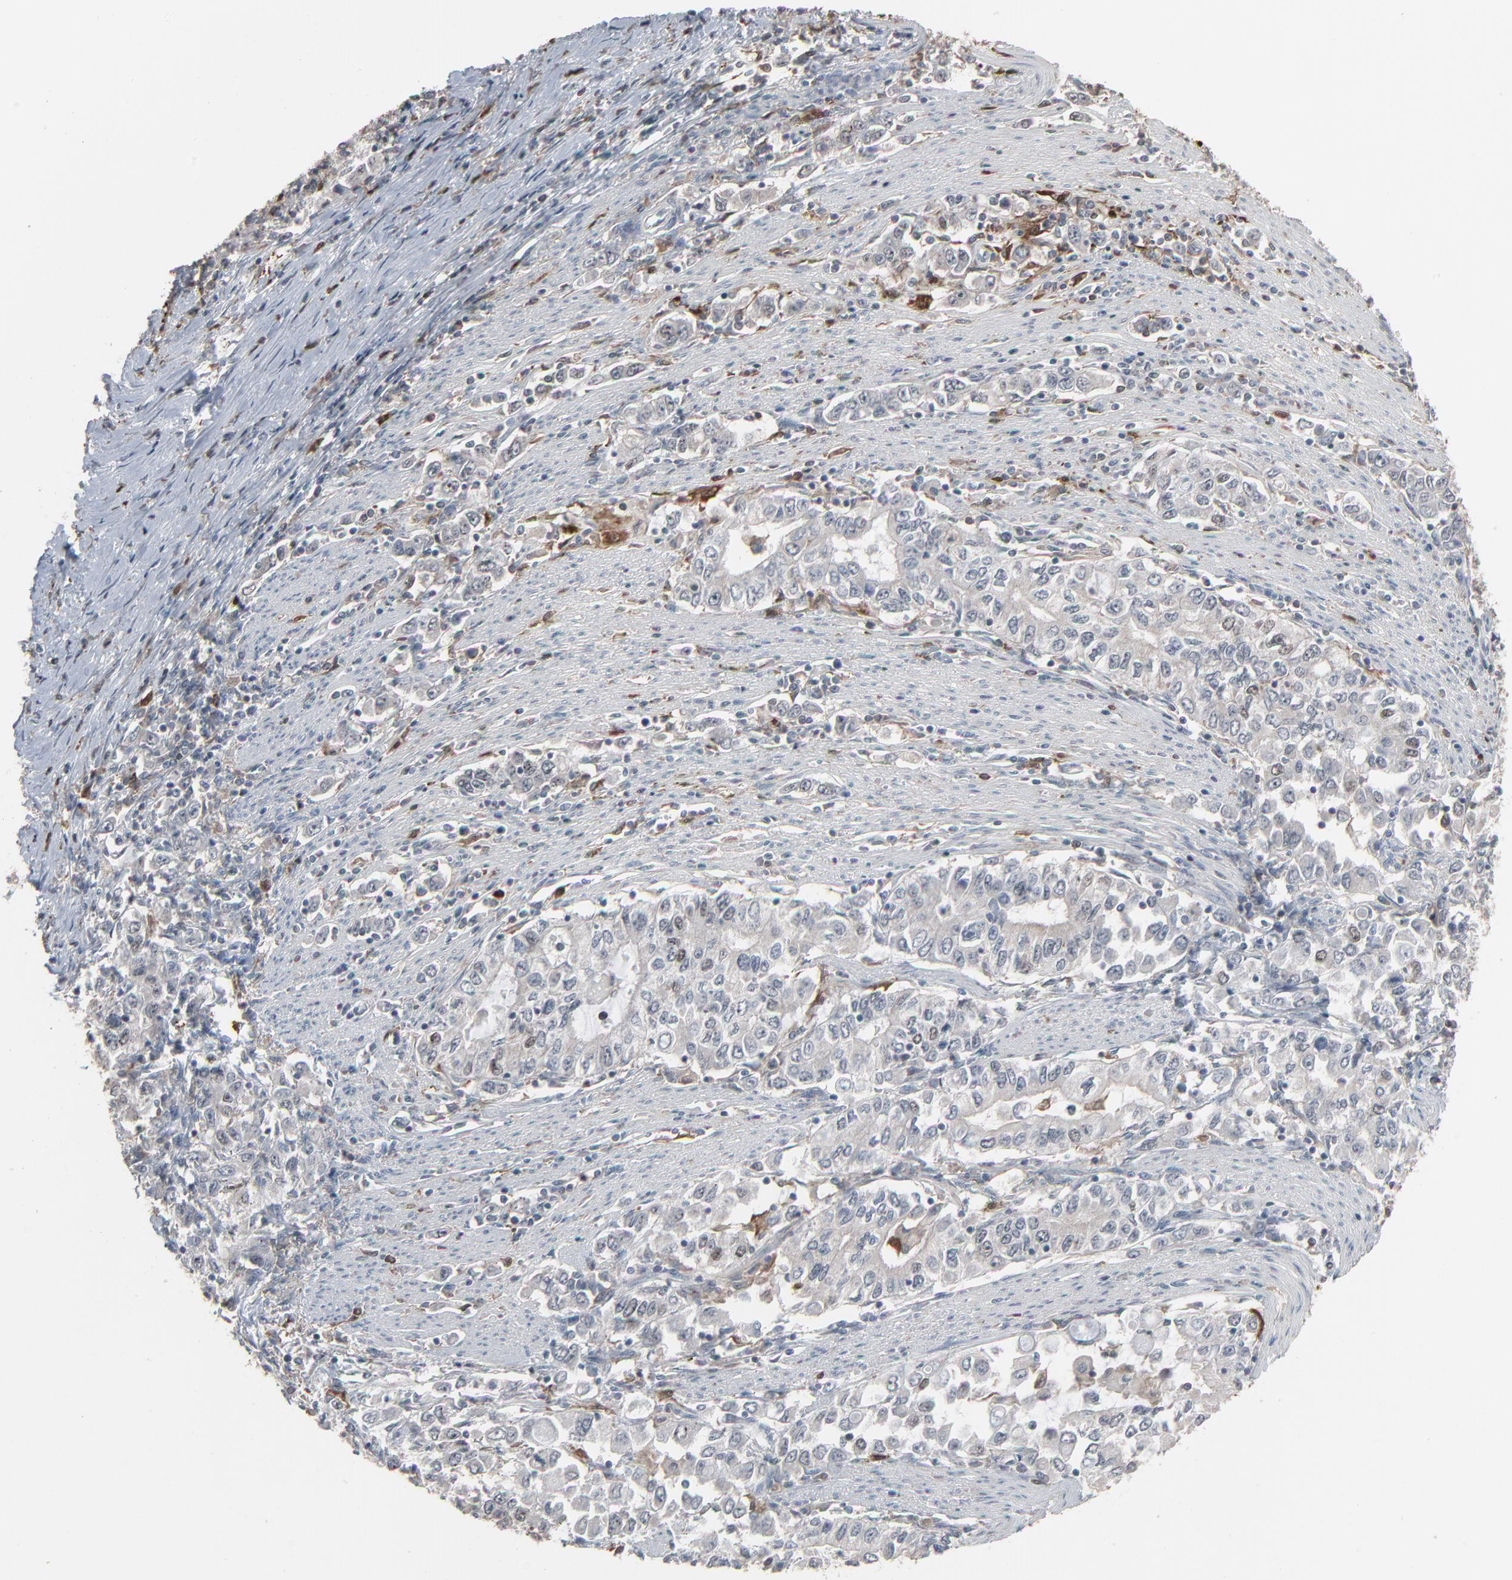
{"staining": {"intensity": "negative", "quantity": "none", "location": "none"}, "tissue": "stomach cancer", "cell_type": "Tumor cells", "image_type": "cancer", "snomed": [{"axis": "morphology", "description": "Adenocarcinoma, NOS"}, {"axis": "topography", "description": "Stomach, lower"}], "caption": "Tumor cells are negative for protein expression in human stomach cancer. (DAB immunohistochemistry (IHC) visualized using brightfield microscopy, high magnification).", "gene": "DOCK8", "patient": {"sex": "female", "age": 72}}